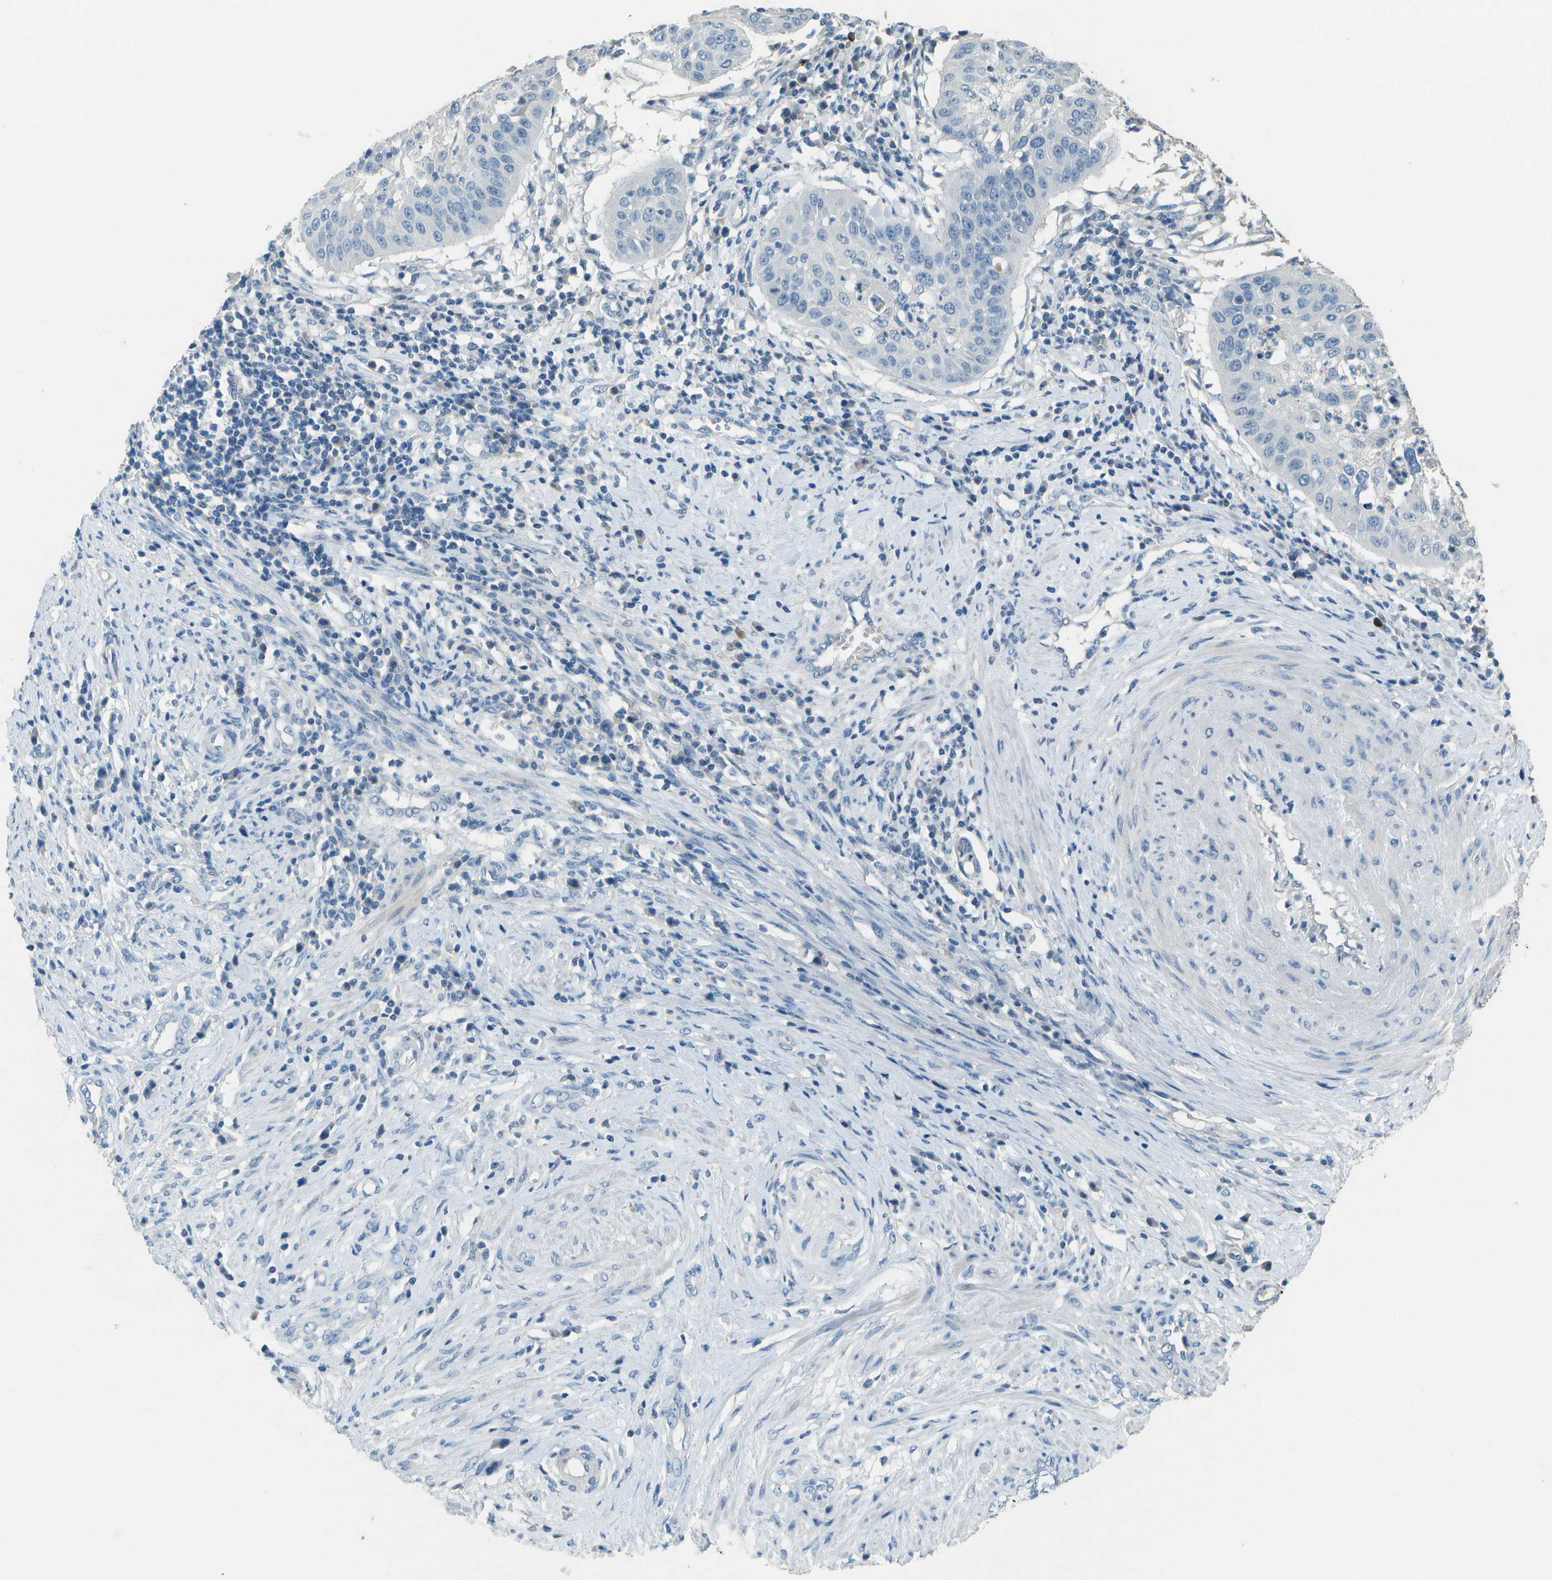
{"staining": {"intensity": "negative", "quantity": "none", "location": "none"}, "tissue": "cervical cancer", "cell_type": "Tumor cells", "image_type": "cancer", "snomed": [{"axis": "morphology", "description": "Normal tissue, NOS"}, {"axis": "morphology", "description": "Squamous cell carcinoma, NOS"}, {"axis": "topography", "description": "Cervix"}], "caption": "Immunohistochemical staining of squamous cell carcinoma (cervical) demonstrates no significant expression in tumor cells.", "gene": "LGI2", "patient": {"sex": "female", "age": 39}}